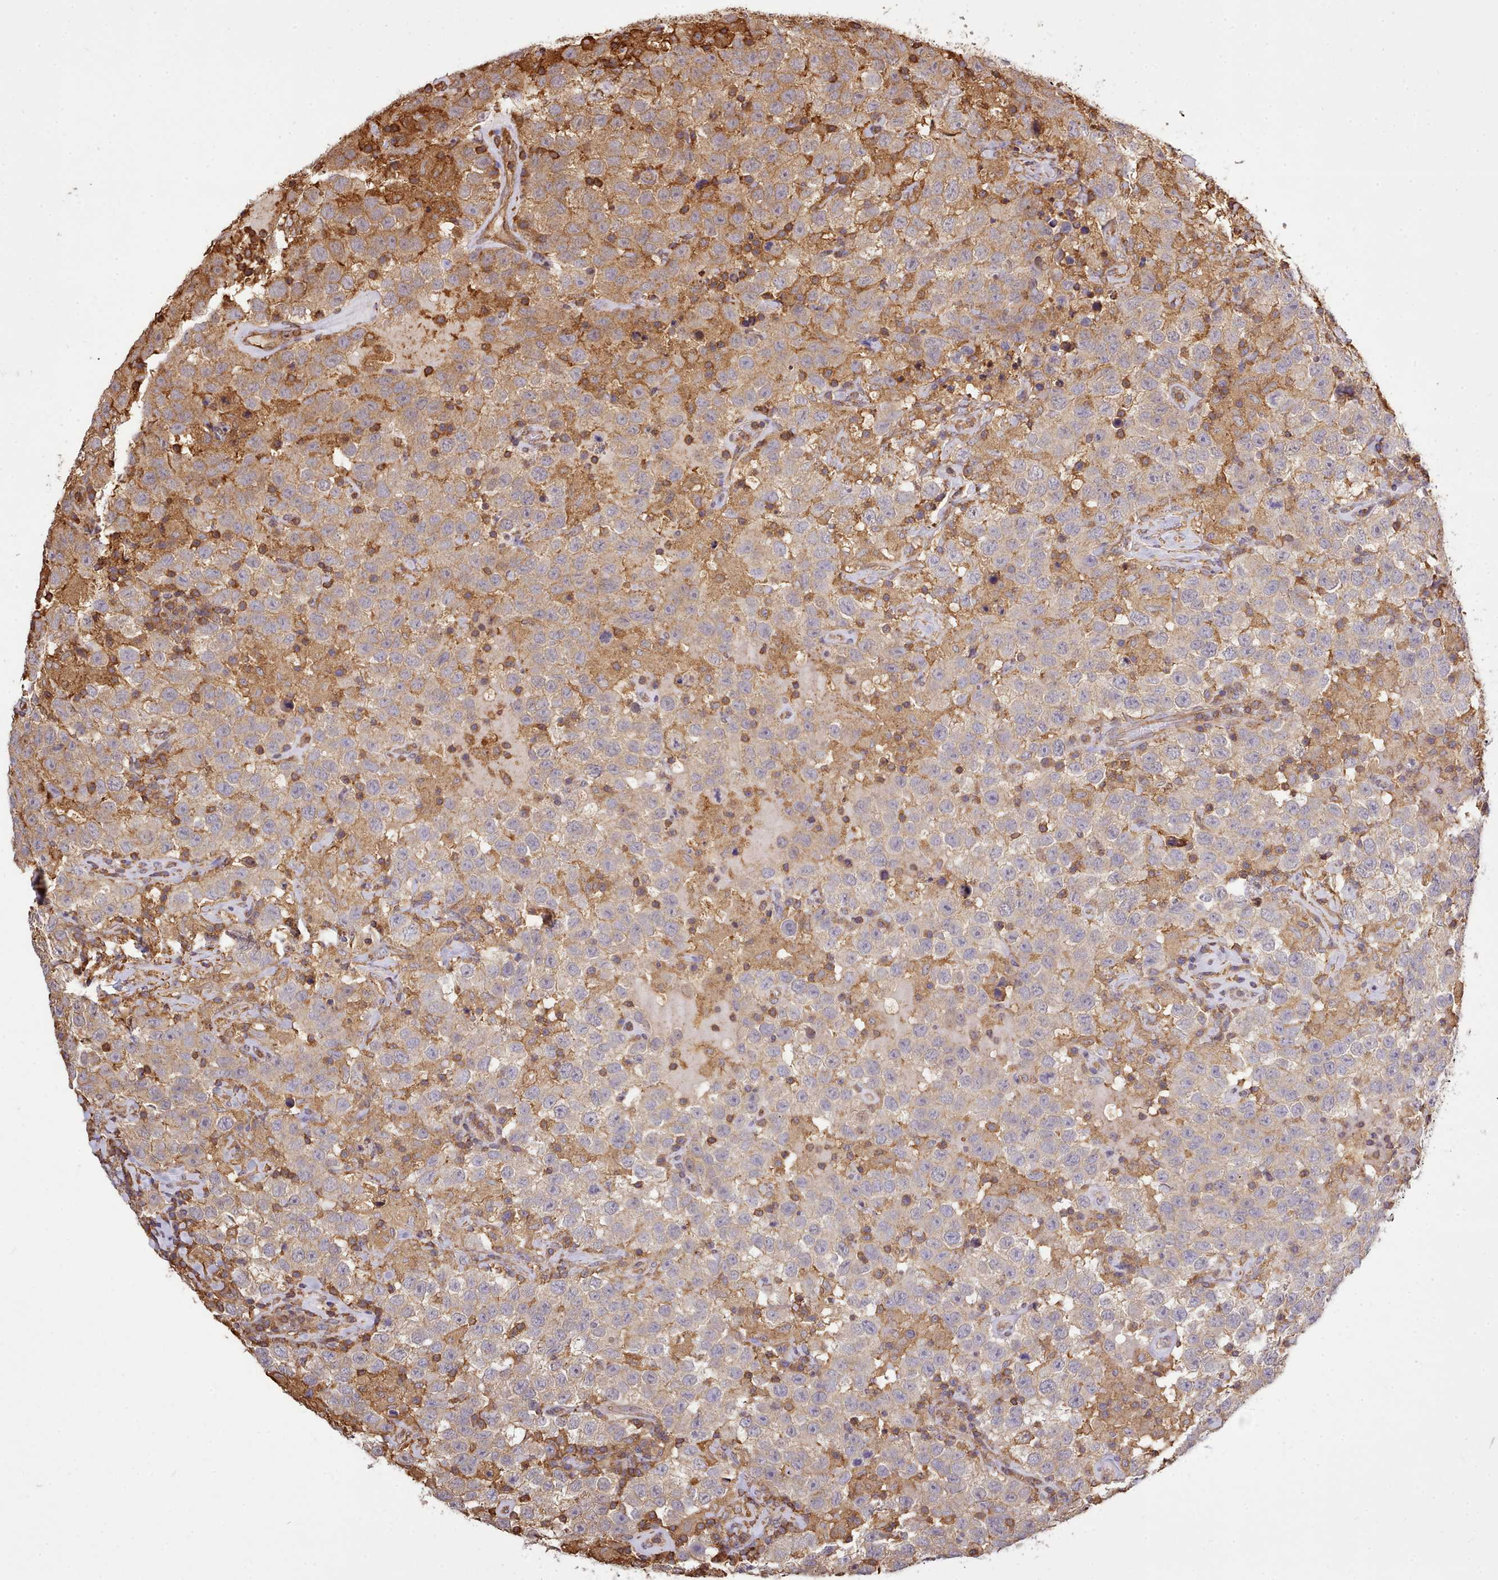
{"staining": {"intensity": "moderate", "quantity": "25%-75%", "location": "cytoplasmic/membranous"}, "tissue": "testis cancer", "cell_type": "Tumor cells", "image_type": "cancer", "snomed": [{"axis": "morphology", "description": "Seminoma, NOS"}, {"axis": "topography", "description": "Testis"}], "caption": "Tumor cells reveal moderate cytoplasmic/membranous staining in about 25%-75% of cells in testis cancer (seminoma). (DAB IHC with brightfield microscopy, high magnification).", "gene": "CAPZA1", "patient": {"sex": "male", "age": 41}}